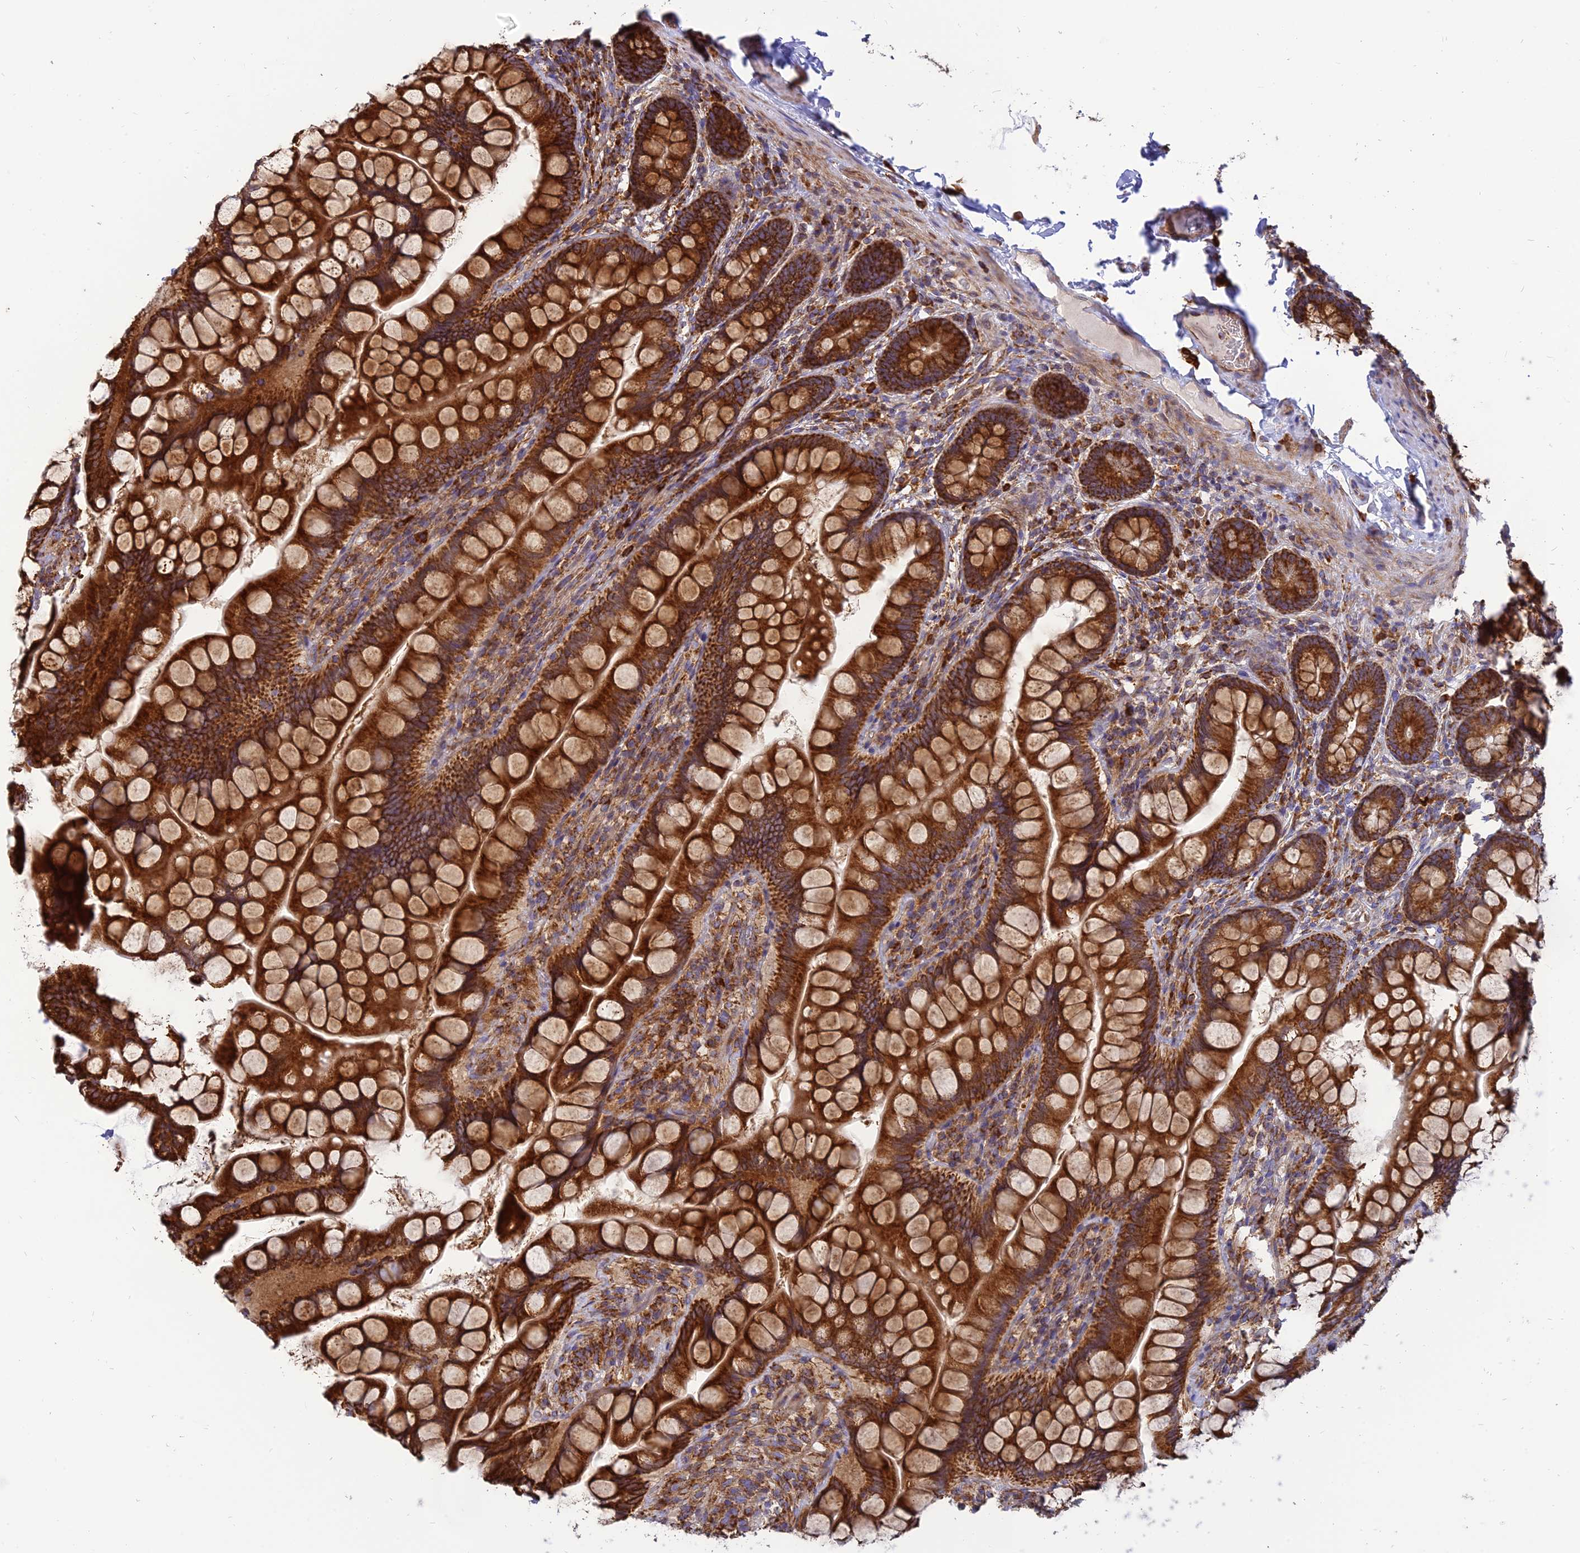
{"staining": {"intensity": "strong", "quantity": ">75%", "location": "cytoplasmic/membranous"}, "tissue": "small intestine", "cell_type": "Glandular cells", "image_type": "normal", "snomed": [{"axis": "morphology", "description": "Normal tissue, NOS"}, {"axis": "topography", "description": "Small intestine"}], "caption": "Strong cytoplasmic/membranous staining is seen in about >75% of glandular cells in benign small intestine.", "gene": "THUMPD2", "patient": {"sex": "male", "age": 70}}